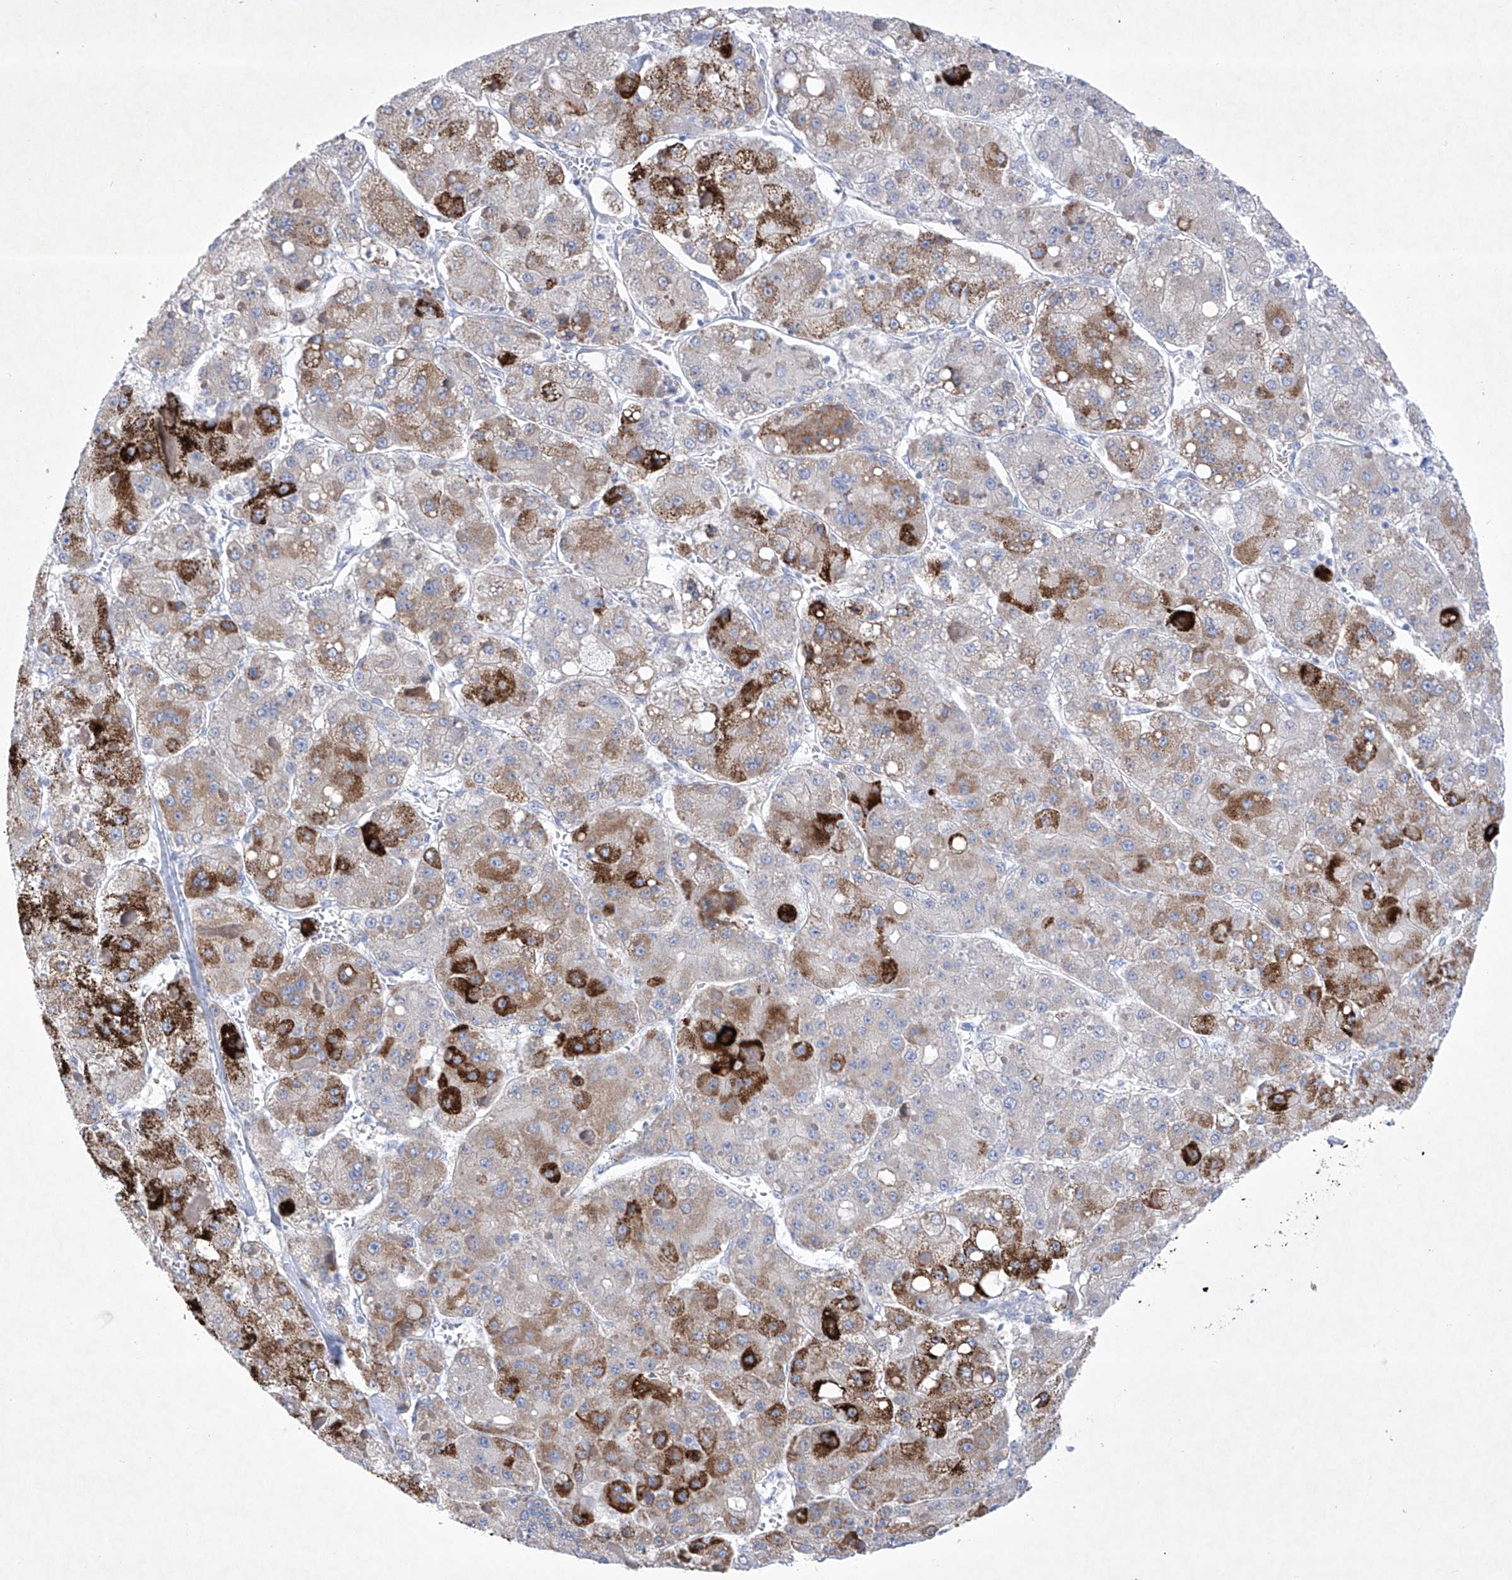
{"staining": {"intensity": "strong", "quantity": "25%-75%", "location": "cytoplasmic/membranous"}, "tissue": "liver cancer", "cell_type": "Tumor cells", "image_type": "cancer", "snomed": [{"axis": "morphology", "description": "Carcinoma, Hepatocellular, NOS"}, {"axis": "topography", "description": "Liver"}], "caption": "A brown stain labels strong cytoplasmic/membranous expression of a protein in human hepatocellular carcinoma (liver) tumor cells. The staining is performed using DAB brown chromogen to label protein expression. The nuclei are counter-stained blue using hematoxylin.", "gene": "C1orf87", "patient": {"sex": "female", "age": 73}}